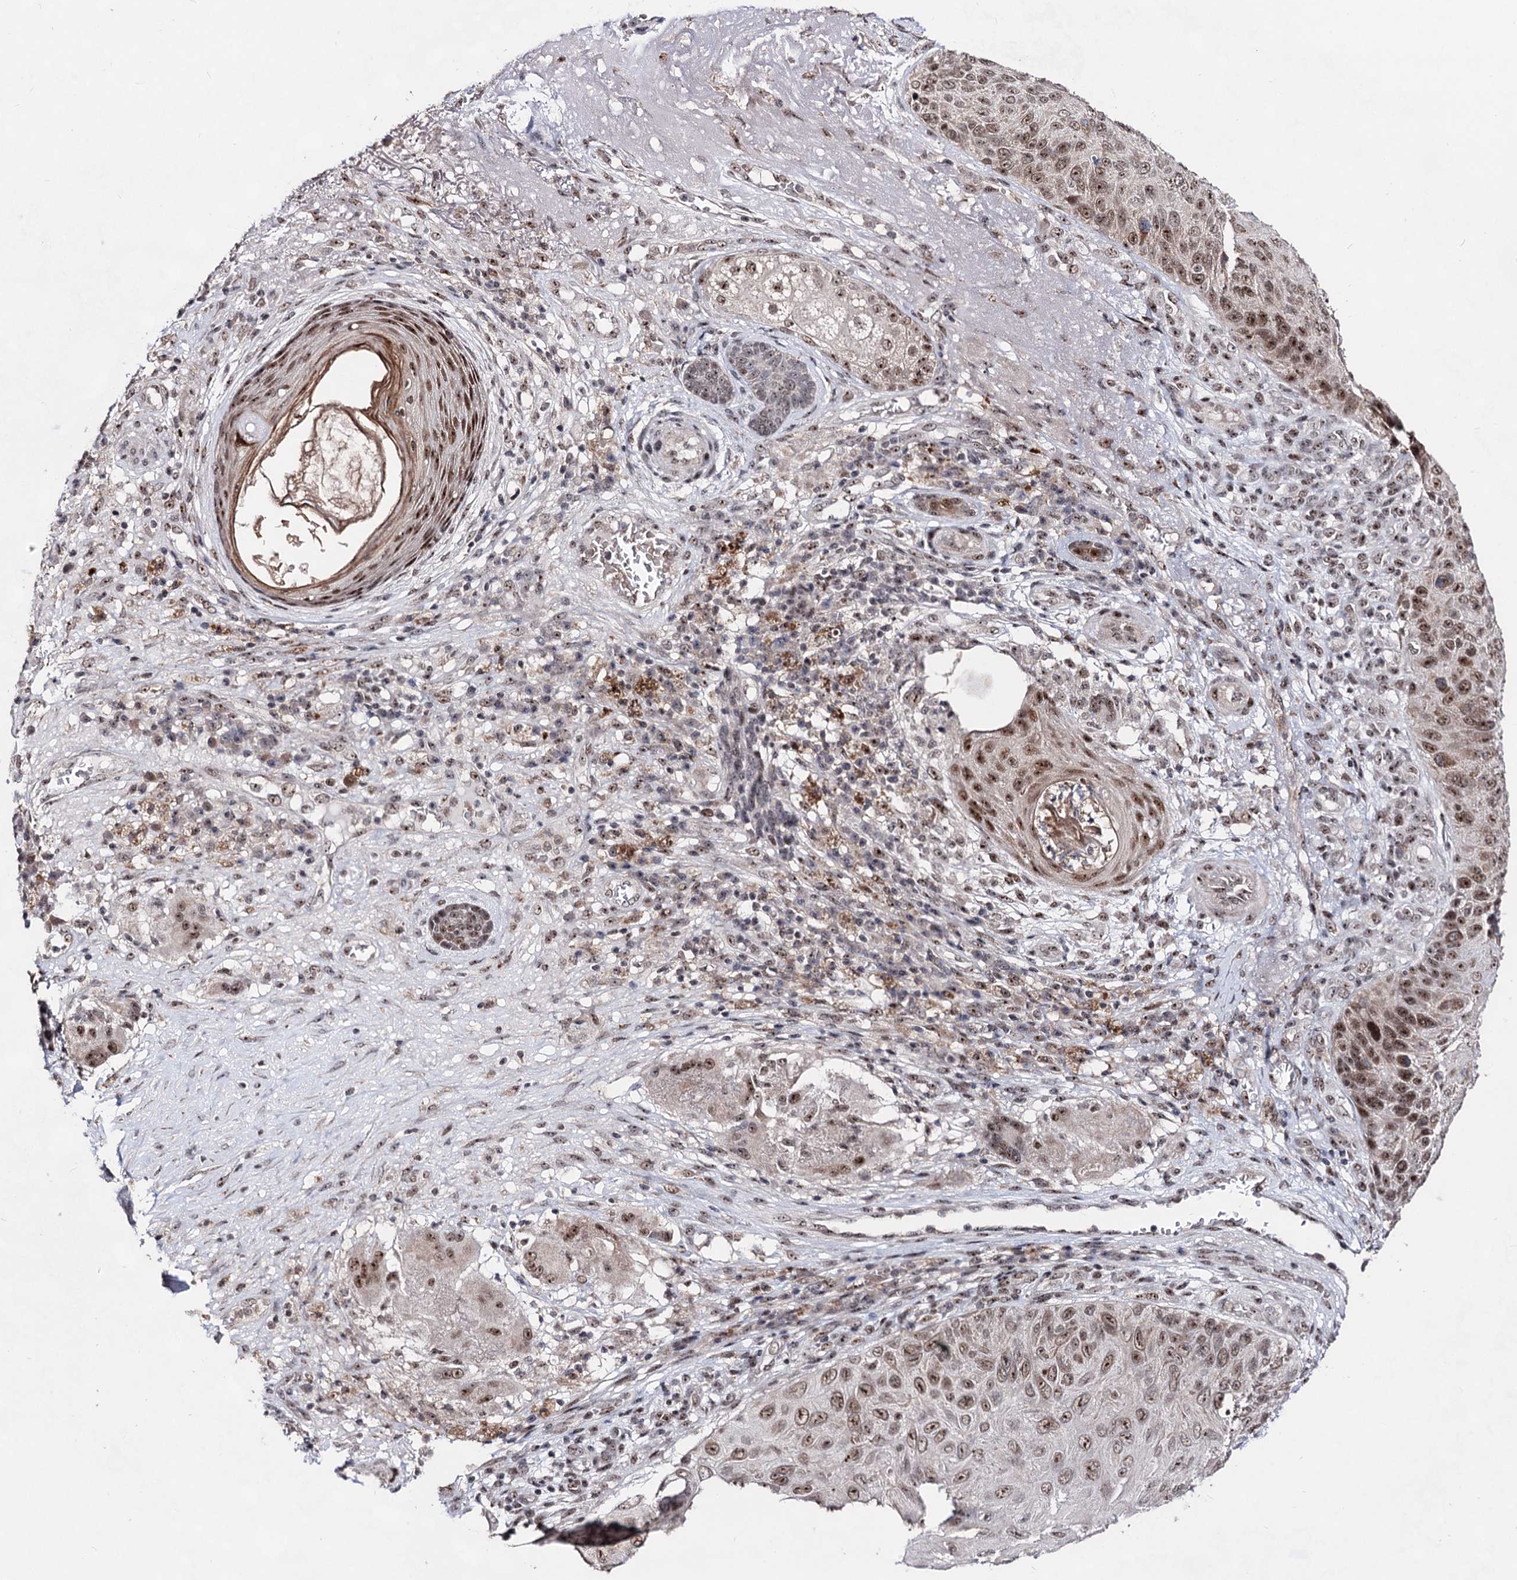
{"staining": {"intensity": "moderate", "quantity": ">75%", "location": "nuclear"}, "tissue": "skin cancer", "cell_type": "Tumor cells", "image_type": "cancer", "snomed": [{"axis": "morphology", "description": "Squamous cell carcinoma, NOS"}, {"axis": "topography", "description": "Skin"}], "caption": "Protein staining by immunohistochemistry (IHC) reveals moderate nuclear positivity in approximately >75% of tumor cells in skin squamous cell carcinoma. (Stains: DAB in brown, nuclei in blue, Microscopy: brightfield microscopy at high magnification).", "gene": "EXOSC10", "patient": {"sex": "female", "age": 88}}